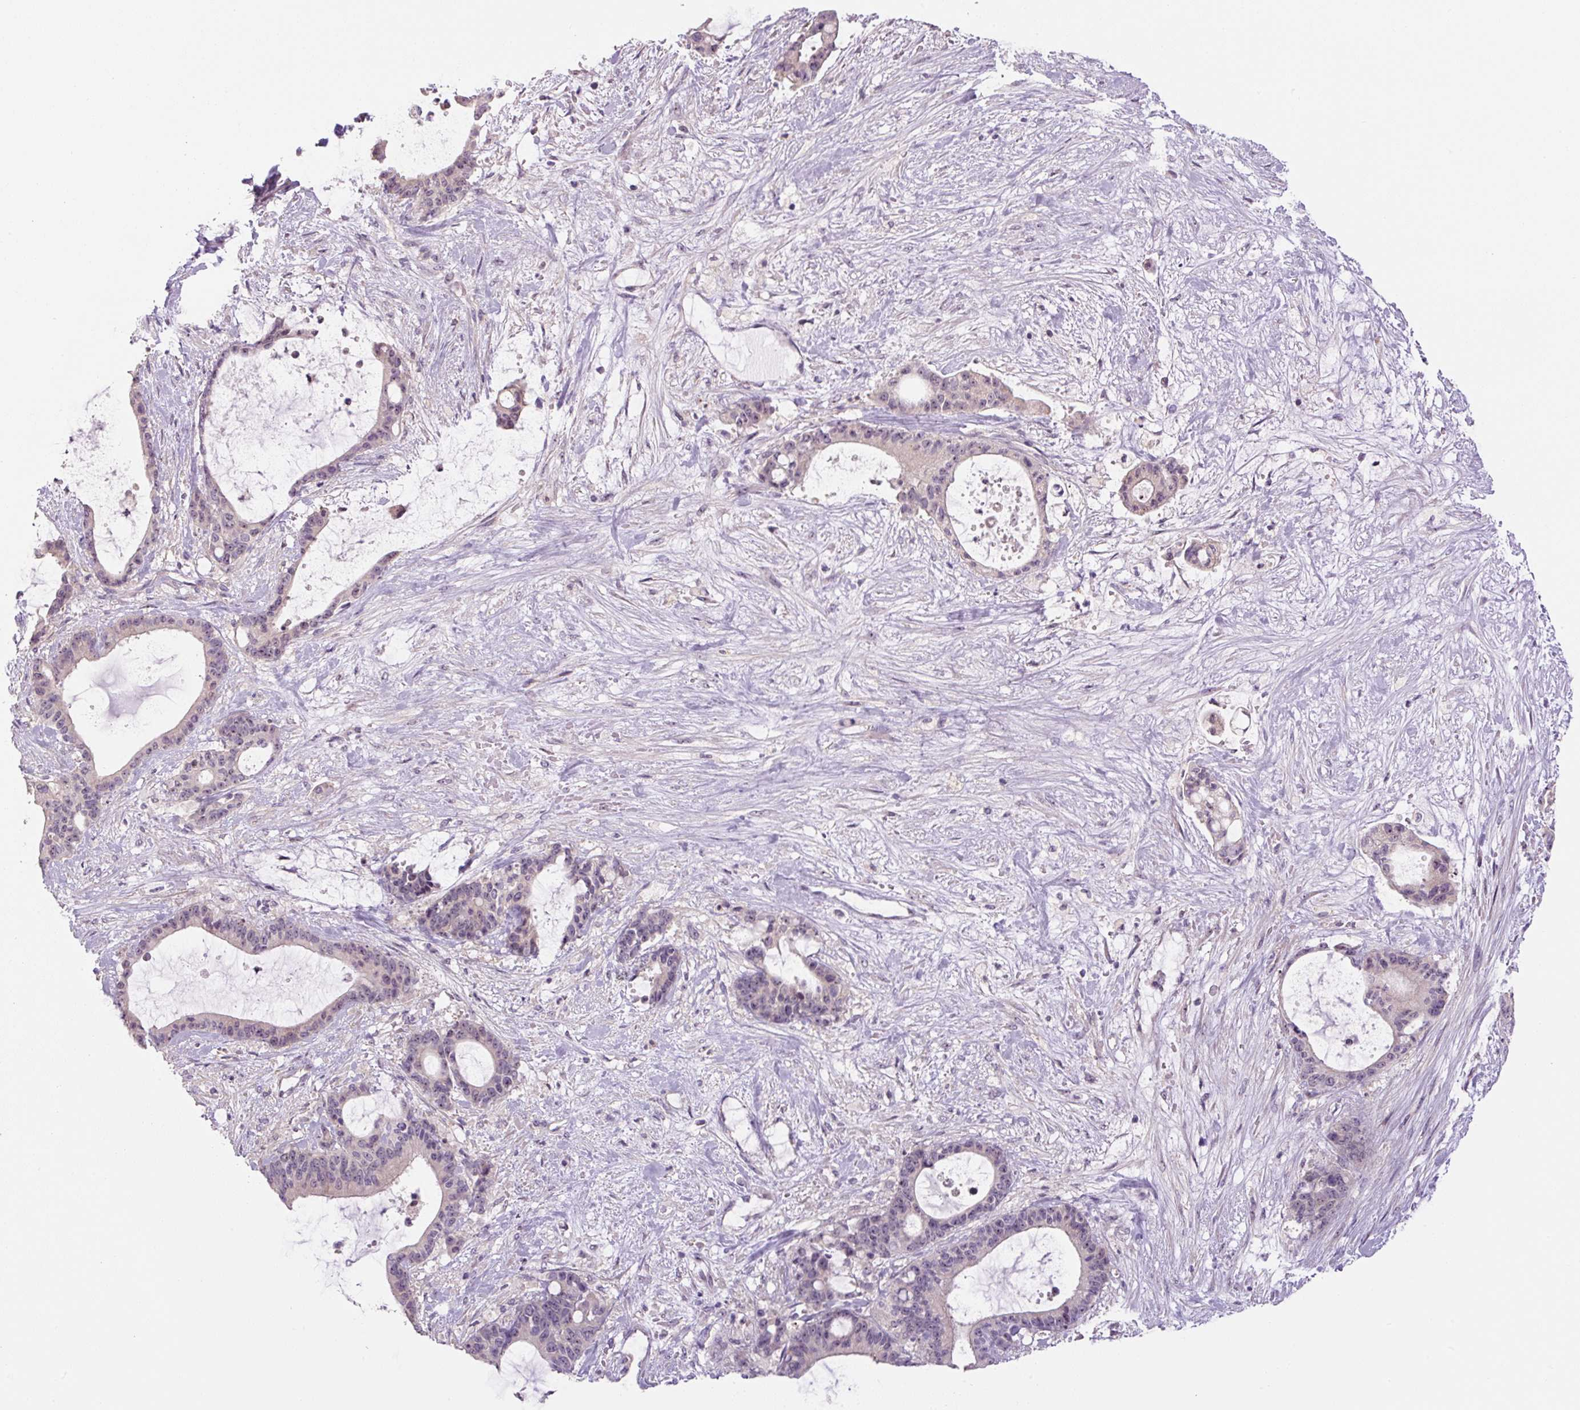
{"staining": {"intensity": "negative", "quantity": "none", "location": "none"}, "tissue": "liver cancer", "cell_type": "Tumor cells", "image_type": "cancer", "snomed": [{"axis": "morphology", "description": "Normal tissue, NOS"}, {"axis": "morphology", "description": "Cholangiocarcinoma"}, {"axis": "topography", "description": "Liver"}, {"axis": "topography", "description": "Peripheral nerve tissue"}], "caption": "Protein analysis of liver cholangiocarcinoma displays no significant expression in tumor cells.", "gene": "TMEM151B", "patient": {"sex": "female", "age": 73}}